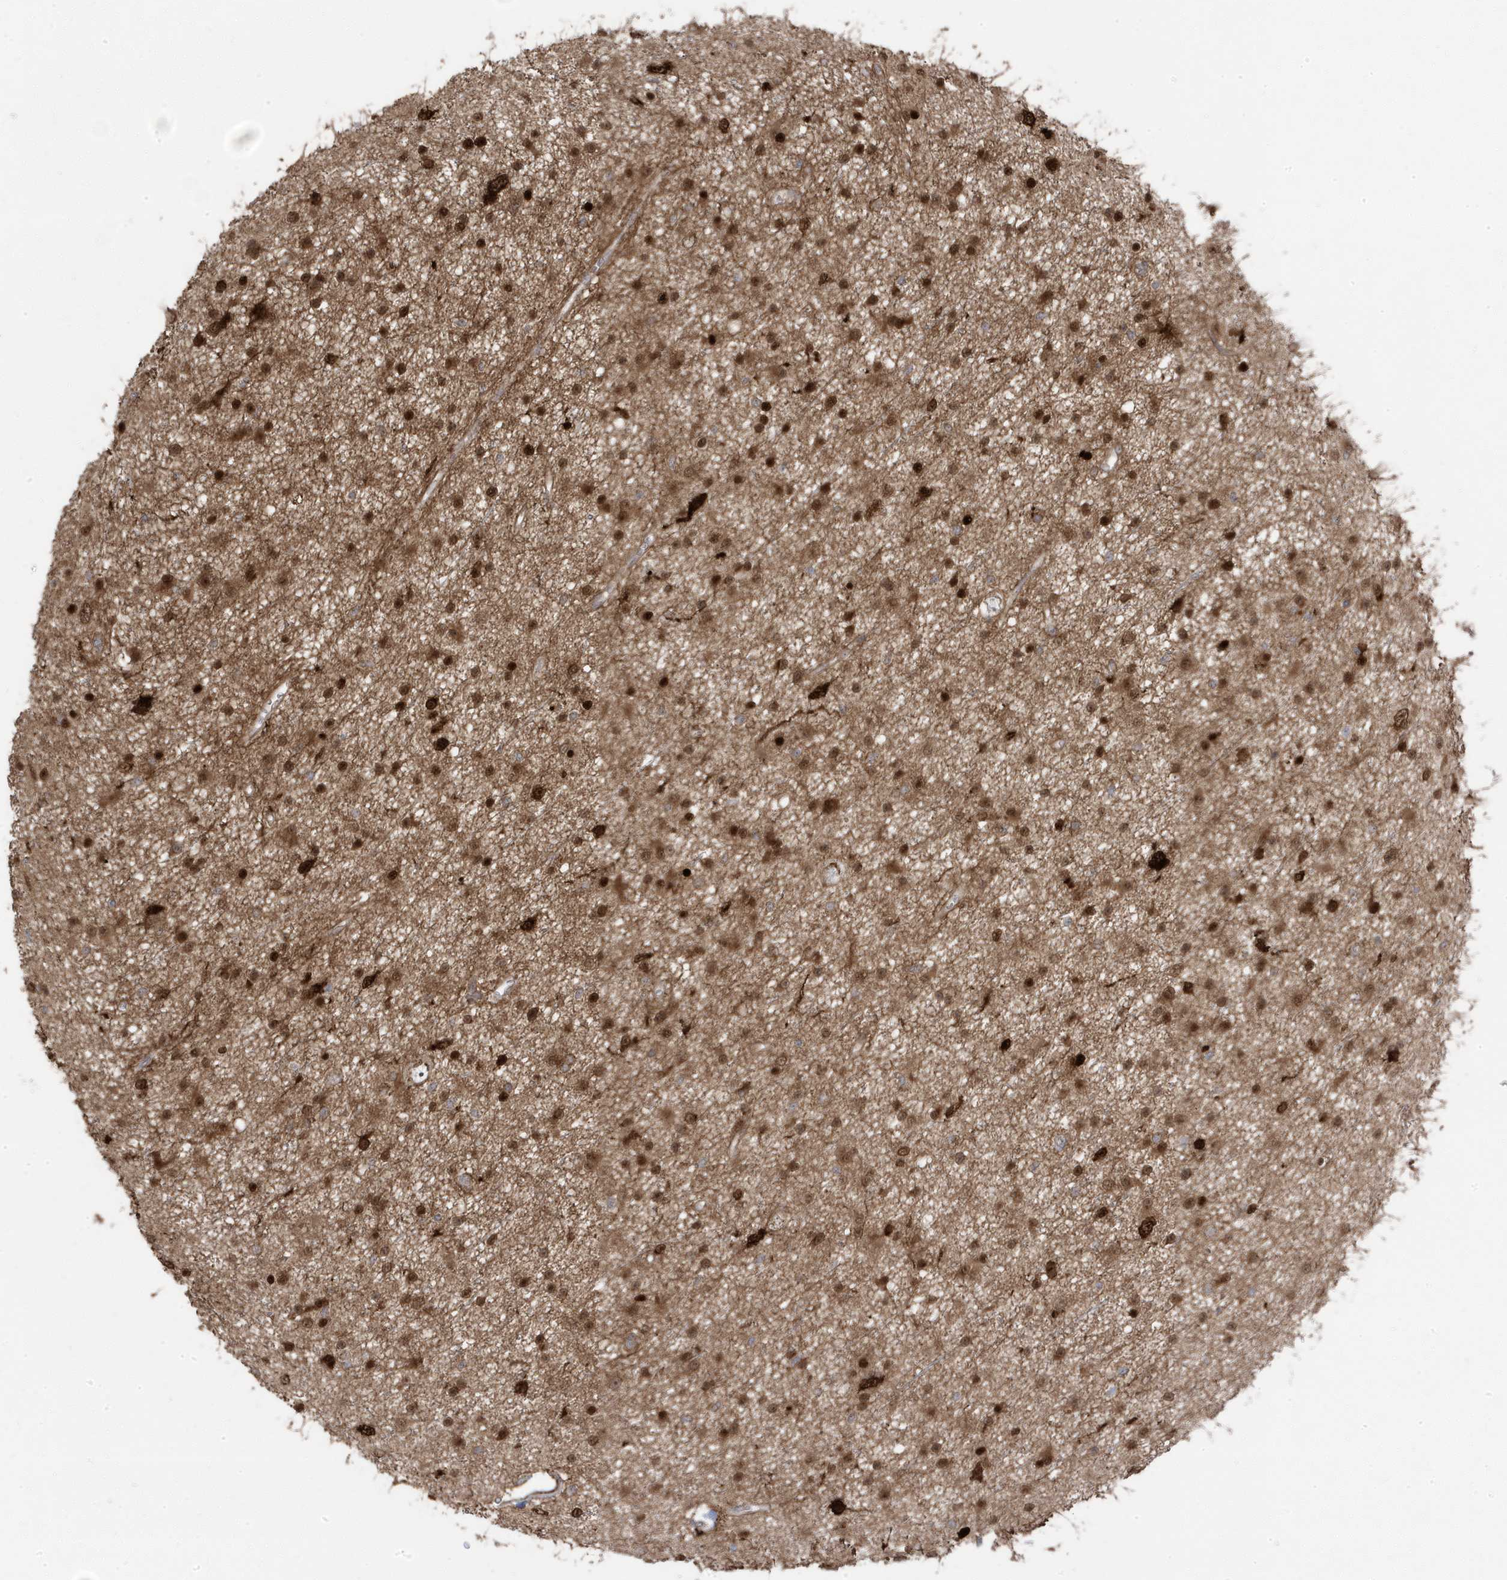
{"staining": {"intensity": "strong", "quantity": ">75%", "location": "nuclear"}, "tissue": "glioma", "cell_type": "Tumor cells", "image_type": "cancer", "snomed": [{"axis": "morphology", "description": "Glioma, malignant, Low grade"}, {"axis": "topography", "description": "Cerebral cortex"}], "caption": "IHC (DAB) staining of glioma demonstrates strong nuclear protein positivity in about >75% of tumor cells. The protein of interest is stained brown, and the nuclei are stained in blue (DAB IHC with brightfield microscopy, high magnification).", "gene": "CETN3", "patient": {"sex": "female", "age": 39}}